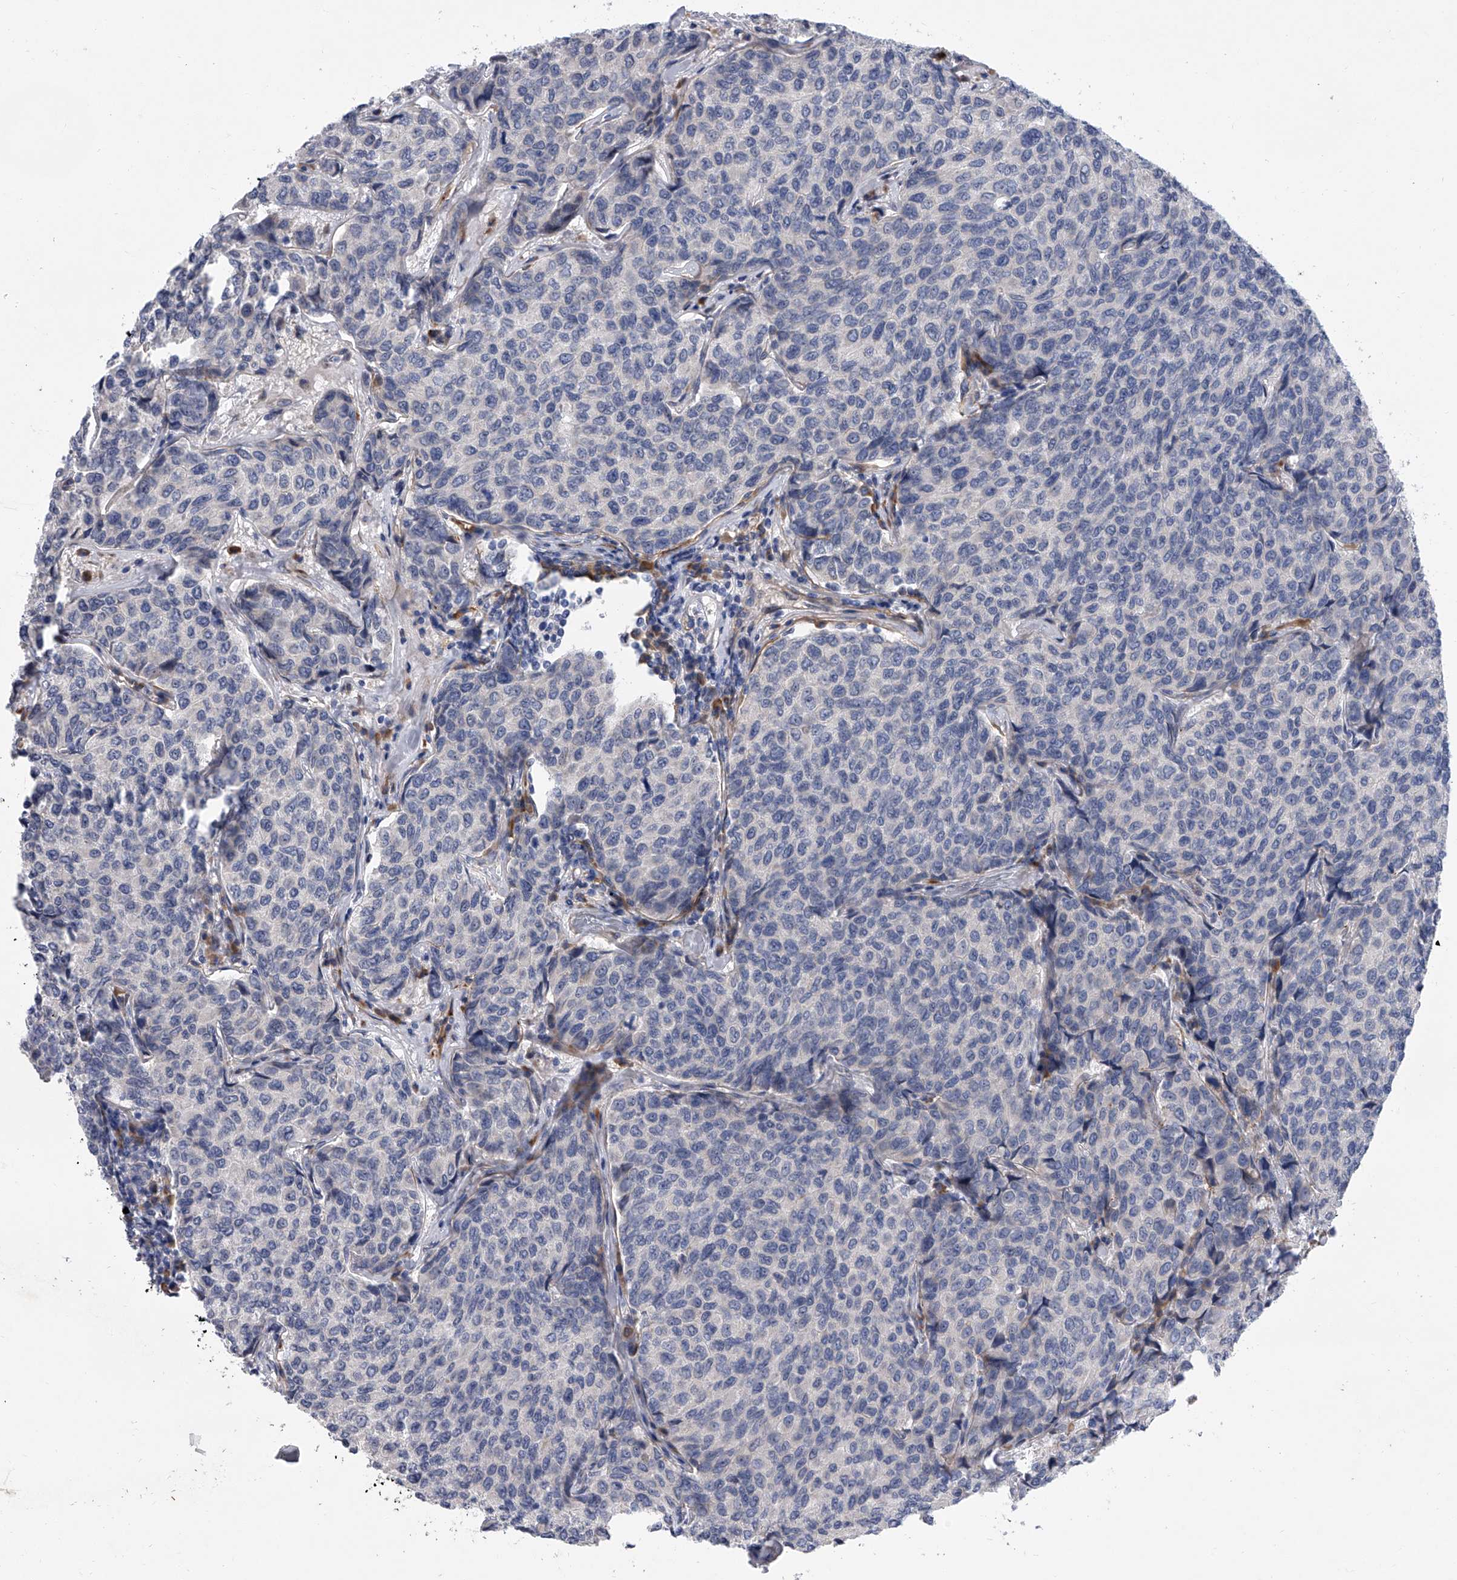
{"staining": {"intensity": "negative", "quantity": "none", "location": "none"}, "tissue": "breast cancer", "cell_type": "Tumor cells", "image_type": "cancer", "snomed": [{"axis": "morphology", "description": "Duct carcinoma"}, {"axis": "topography", "description": "Breast"}], "caption": "IHC image of neoplastic tissue: human breast cancer (invasive ductal carcinoma) stained with DAB exhibits no significant protein positivity in tumor cells.", "gene": "ALG14", "patient": {"sex": "female", "age": 55}}